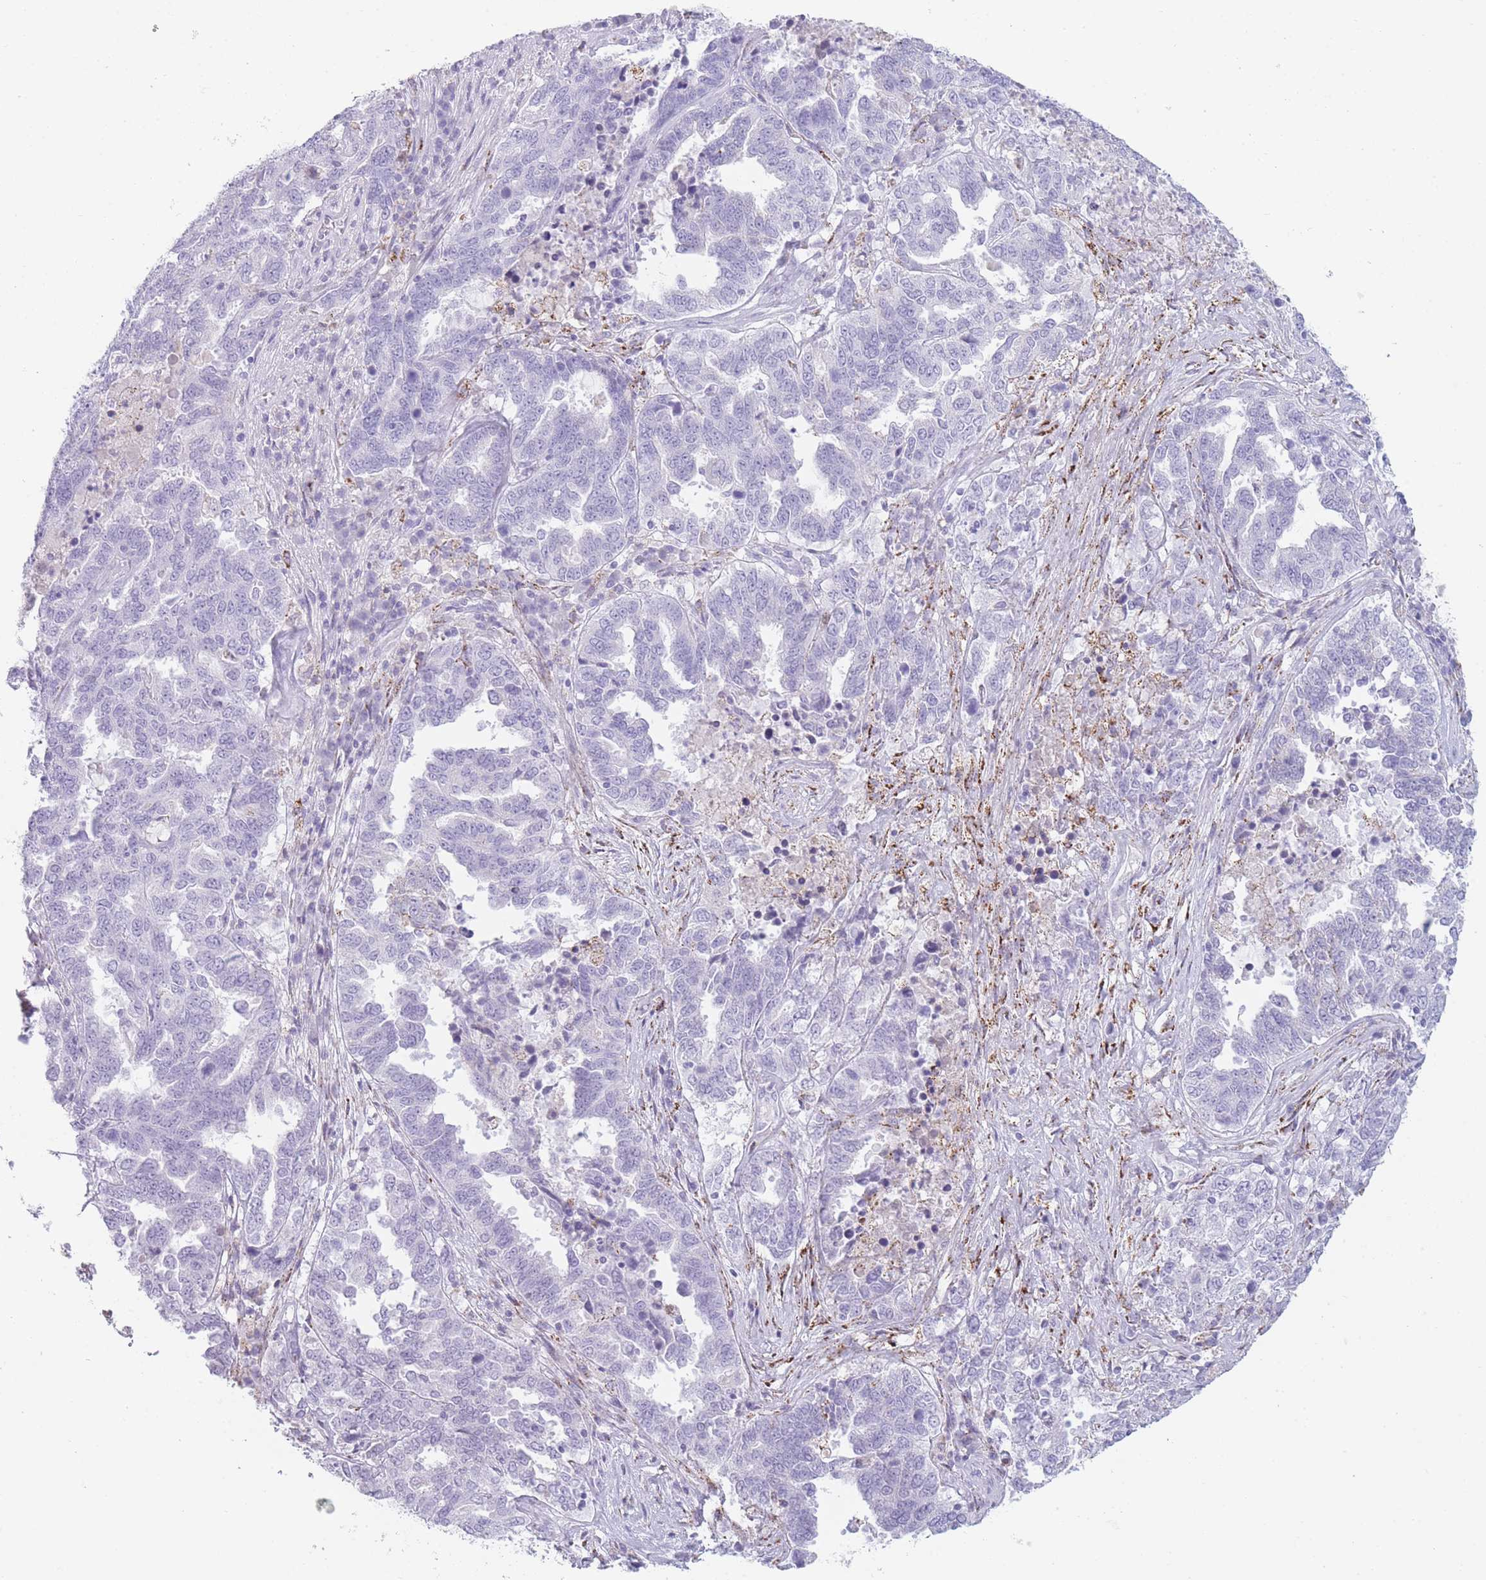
{"staining": {"intensity": "negative", "quantity": "none", "location": "none"}, "tissue": "ovarian cancer", "cell_type": "Tumor cells", "image_type": "cancer", "snomed": [{"axis": "morphology", "description": "Carcinoma, endometroid"}, {"axis": "topography", "description": "Ovary"}], "caption": "This is an IHC photomicrograph of human ovarian endometroid carcinoma. There is no expression in tumor cells.", "gene": "GPR12", "patient": {"sex": "female", "age": 62}}